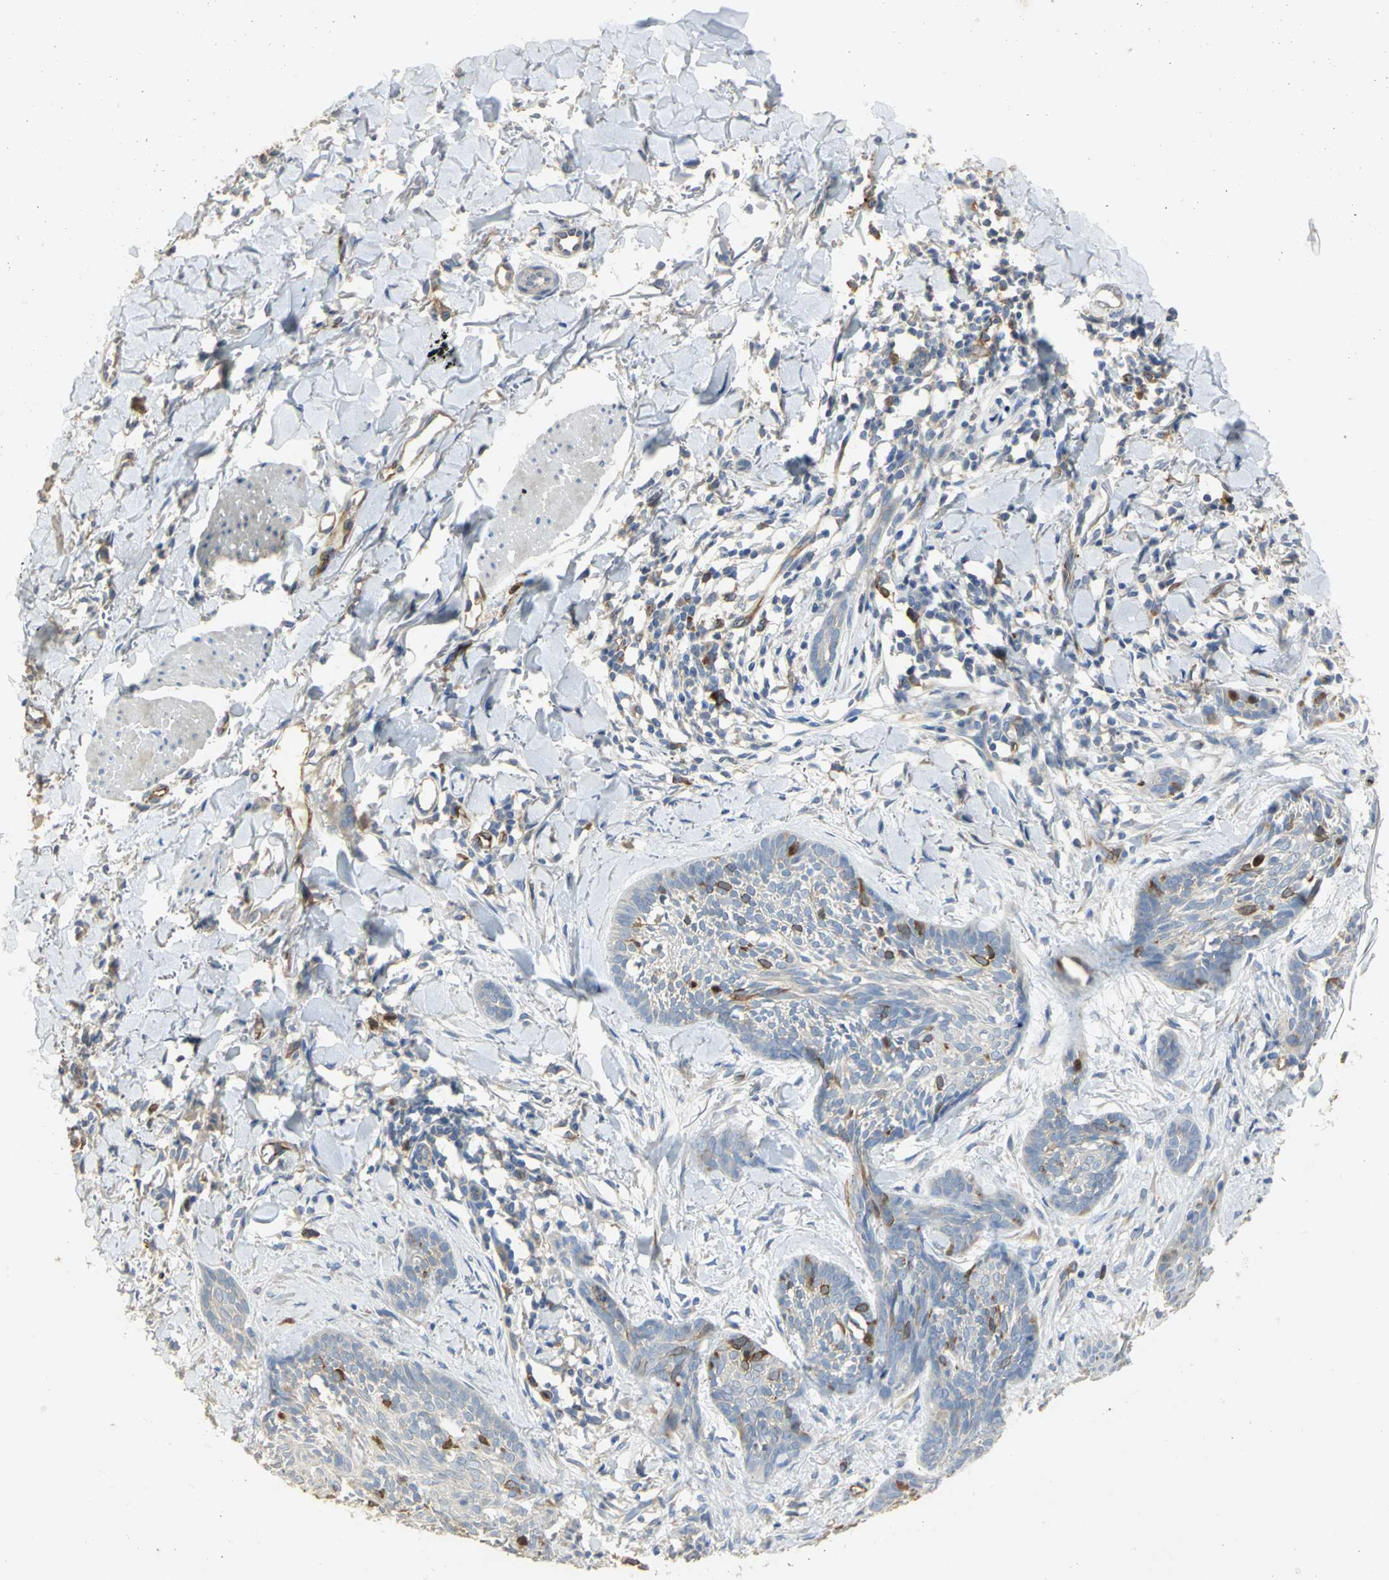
{"staining": {"intensity": "strong", "quantity": "<25%", "location": "cytoplasmic/membranous"}, "tissue": "skin cancer", "cell_type": "Tumor cells", "image_type": "cancer", "snomed": [{"axis": "morphology", "description": "Normal tissue, NOS"}, {"axis": "morphology", "description": "Basal cell carcinoma"}, {"axis": "topography", "description": "Skin"}], "caption": "Human skin cancer stained with a protein marker demonstrates strong staining in tumor cells.", "gene": "DLGAP5", "patient": {"sex": "male", "age": 71}}